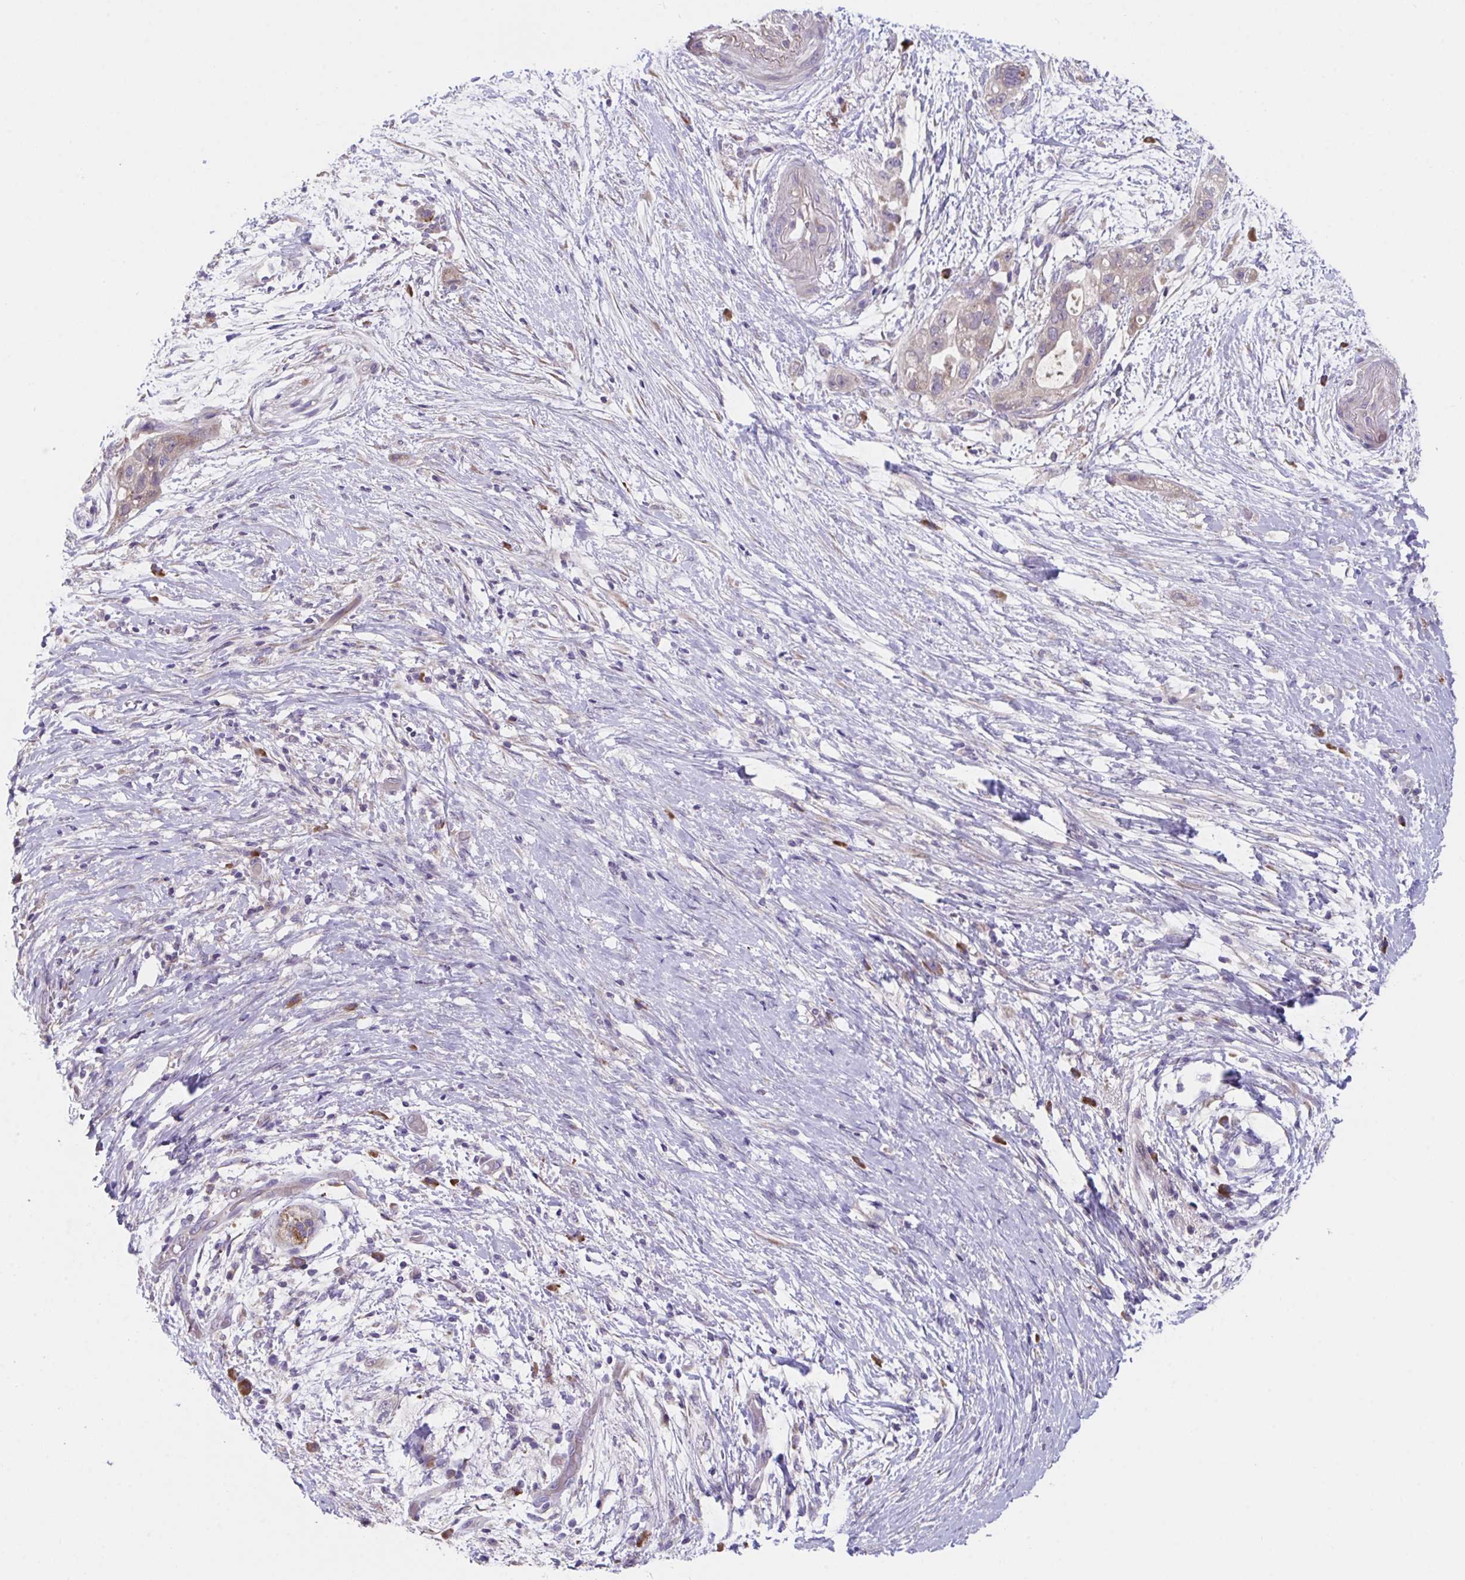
{"staining": {"intensity": "weak", "quantity": ">75%", "location": "cytoplasmic/membranous"}, "tissue": "pancreatic cancer", "cell_type": "Tumor cells", "image_type": "cancer", "snomed": [{"axis": "morphology", "description": "Adenocarcinoma, NOS"}, {"axis": "topography", "description": "Pancreas"}], "caption": "Immunohistochemical staining of pancreatic cancer displays weak cytoplasmic/membranous protein expression in about >75% of tumor cells.", "gene": "SUSD4", "patient": {"sex": "female", "age": 72}}